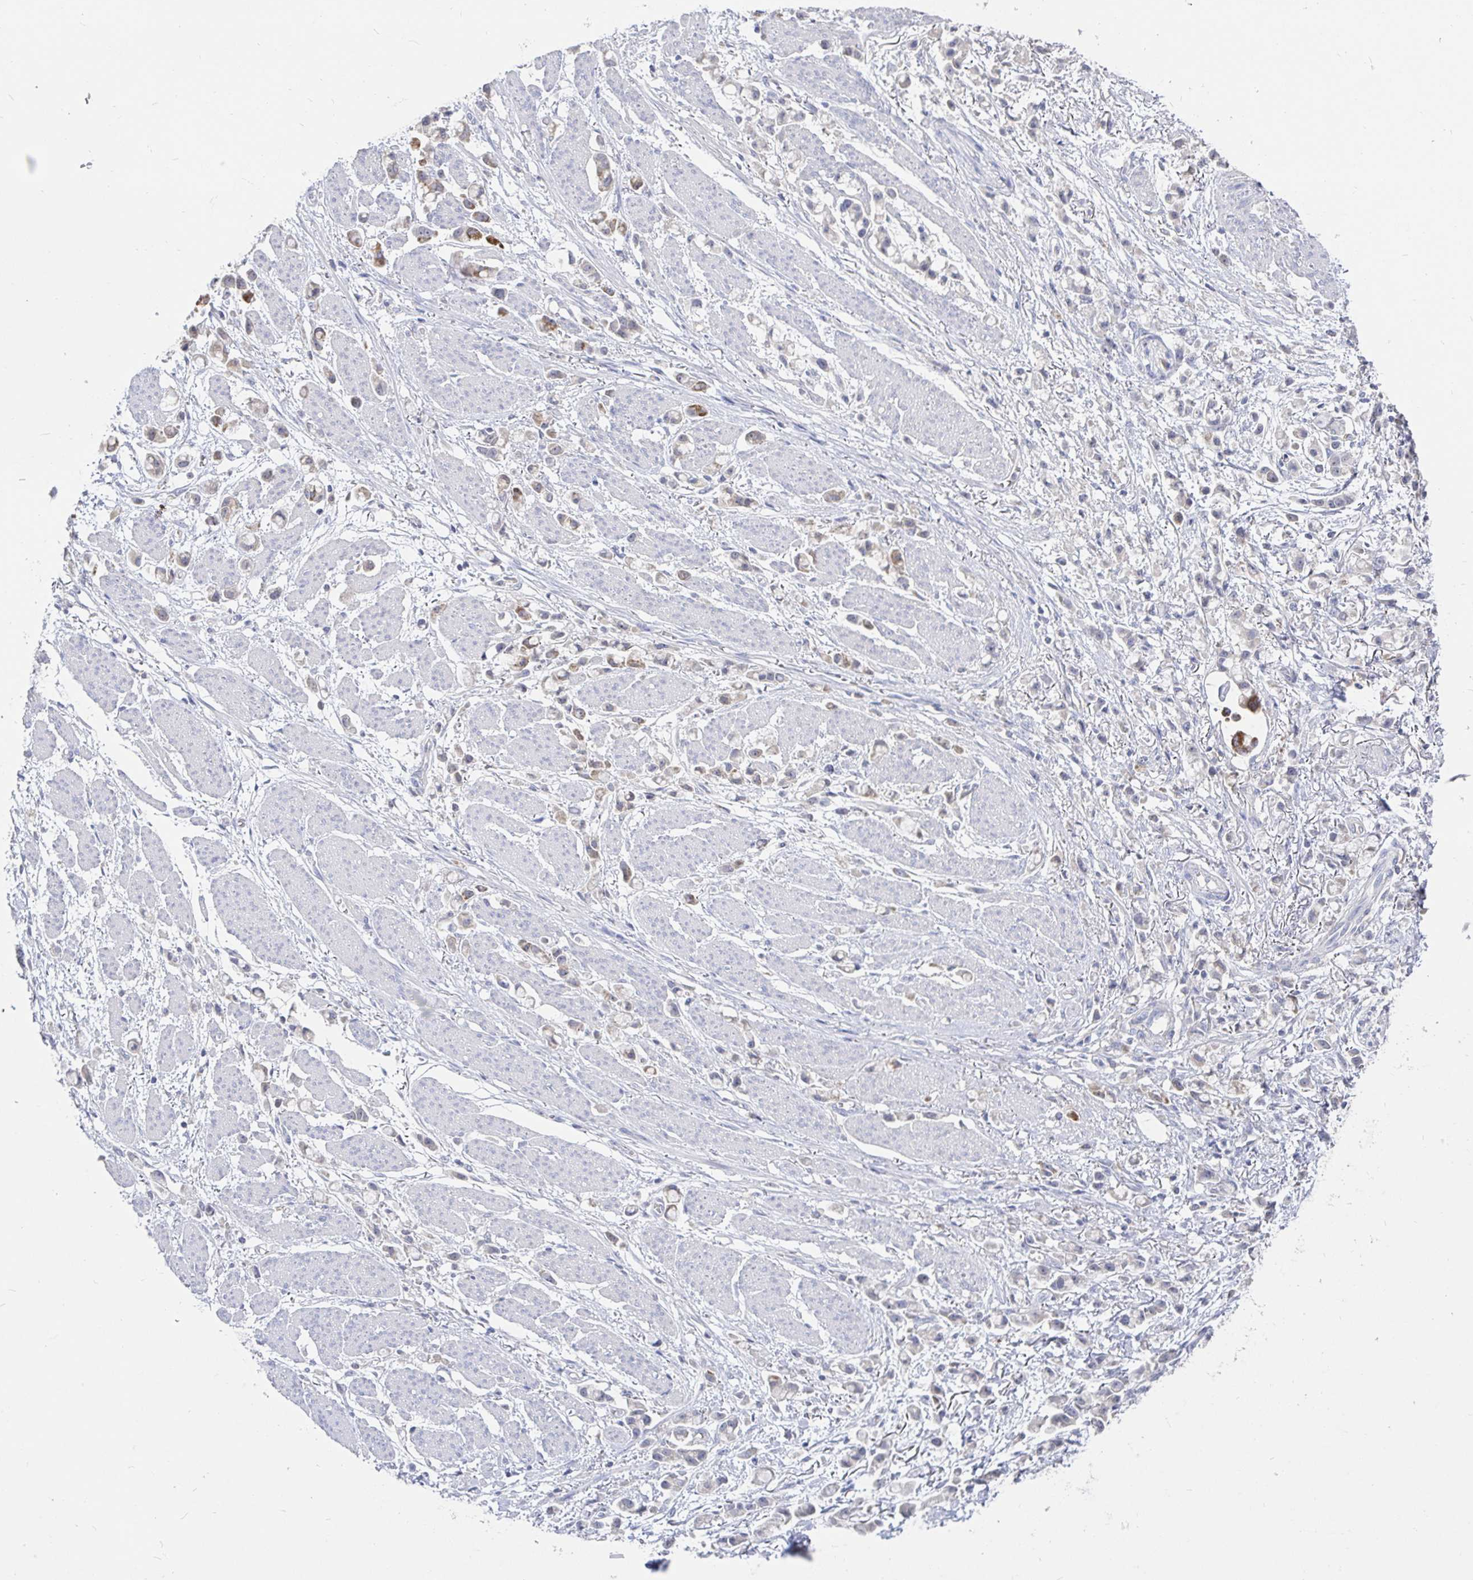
{"staining": {"intensity": "moderate", "quantity": "<25%", "location": "cytoplasmic/membranous"}, "tissue": "stomach cancer", "cell_type": "Tumor cells", "image_type": "cancer", "snomed": [{"axis": "morphology", "description": "Adenocarcinoma, NOS"}, {"axis": "topography", "description": "Stomach"}], "caption": "Immunohistochemistry (IHC) (DAB (3,3'-diaminobenzidine)) staining of adenocarcinoma (stomach) demonstrates moderate cytoplasmic/membranous protein expression in about <25% of tumor cells.", "gene": "SPPL3", "patient": {"sex": "female", "age": 81}}